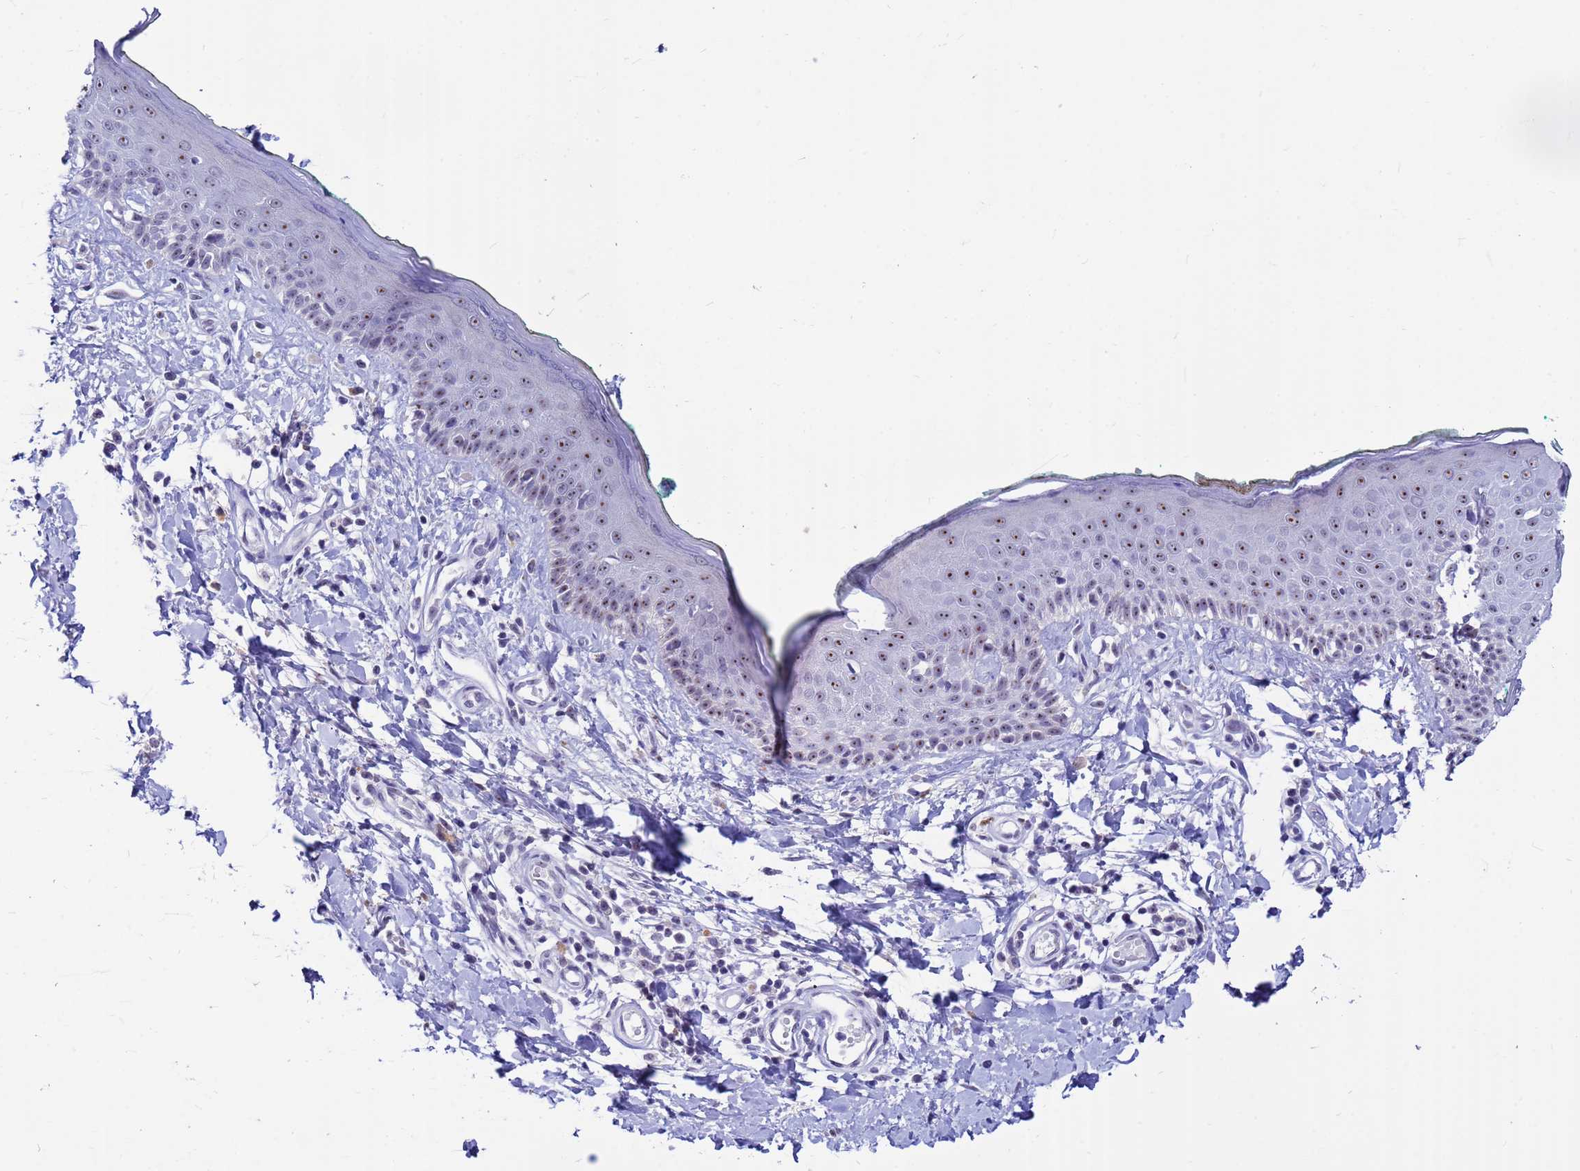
{"staining": {"intensity": "negative", "quantity": "none", "location": "none"}, "tissue": "skin", "cell_type": "Fibroblasts", "image_type": "normal", "snomed": [{"axis": "morphology", "description": "Normal tissue, NOS"}, {"axis": "morphology", "description": "Malignant melanoma, NOS"}, {"axis": "topography", "description": "Skin"}], "caption": "Immunohistochemistry (IHC) micrograph of unremarkable skin: human skin stained with DAB (3,3'-diaminobenzidine) demonstrates no significant protein expression in fibroblasts. (Brightfield microscopy of DAB immunohistochemistry at high magnification).", "gene": "DMRTC2", "patient": {"sex": "male", "age": 62}}